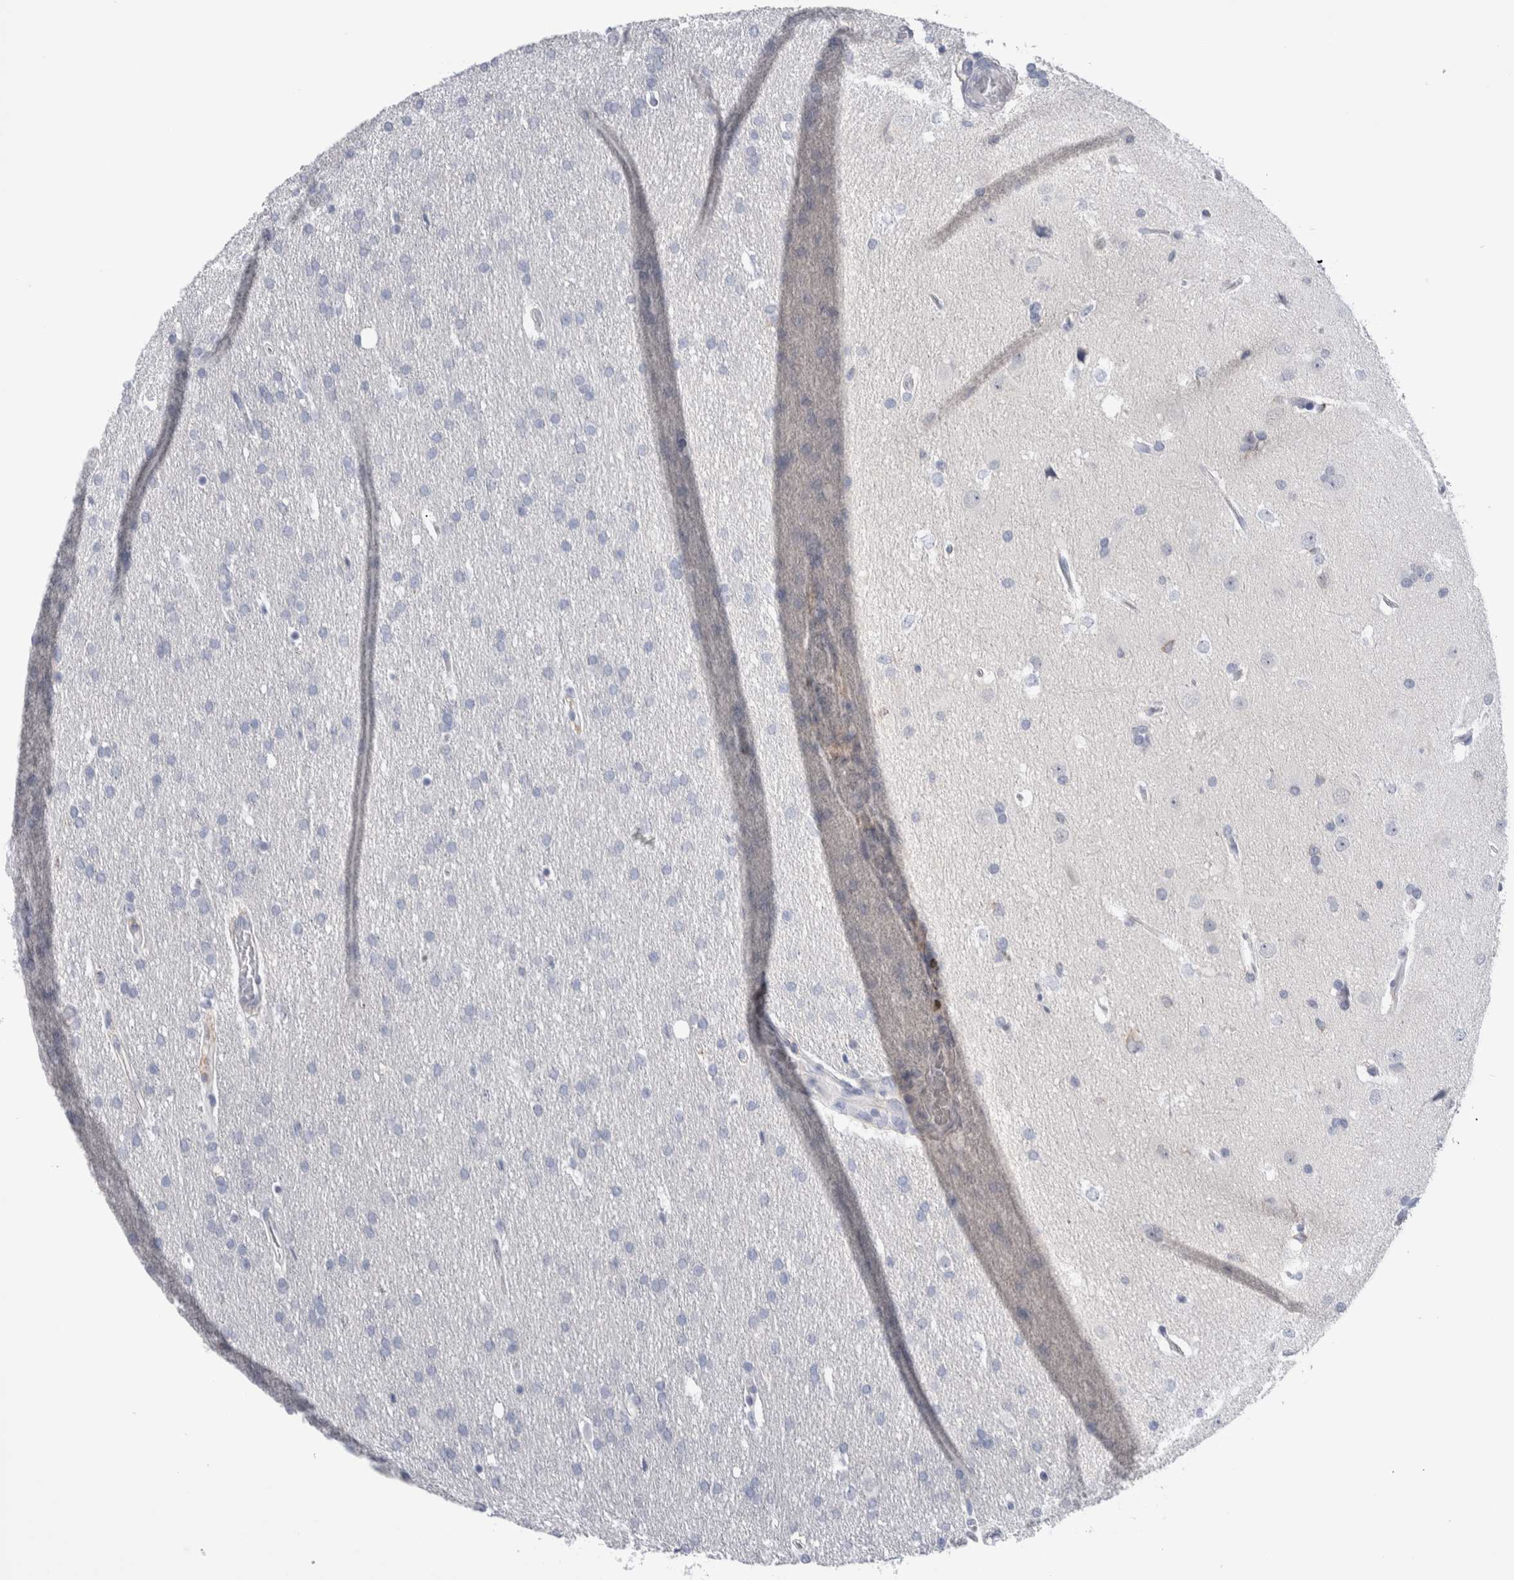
{"staining": {"intensity": "negative", "quantity": "none", "location": "none"}, "tissue": "glioma", "cell_type": "Tumor cells", "image_type": "cancer", "snomed": [{"axis": "morphology", "description": "Glioma, malignant, Low grade"}, {"axis": "topography", "description": "Brain"}], "caption": "High power microscopy image of an immunohistochemistry micrograph of malignant glioma (low-grade), revealing no significant staining in tumor cells.", "gene": "LURAP1L", "patient": {"sex": "female", "age": 37}}